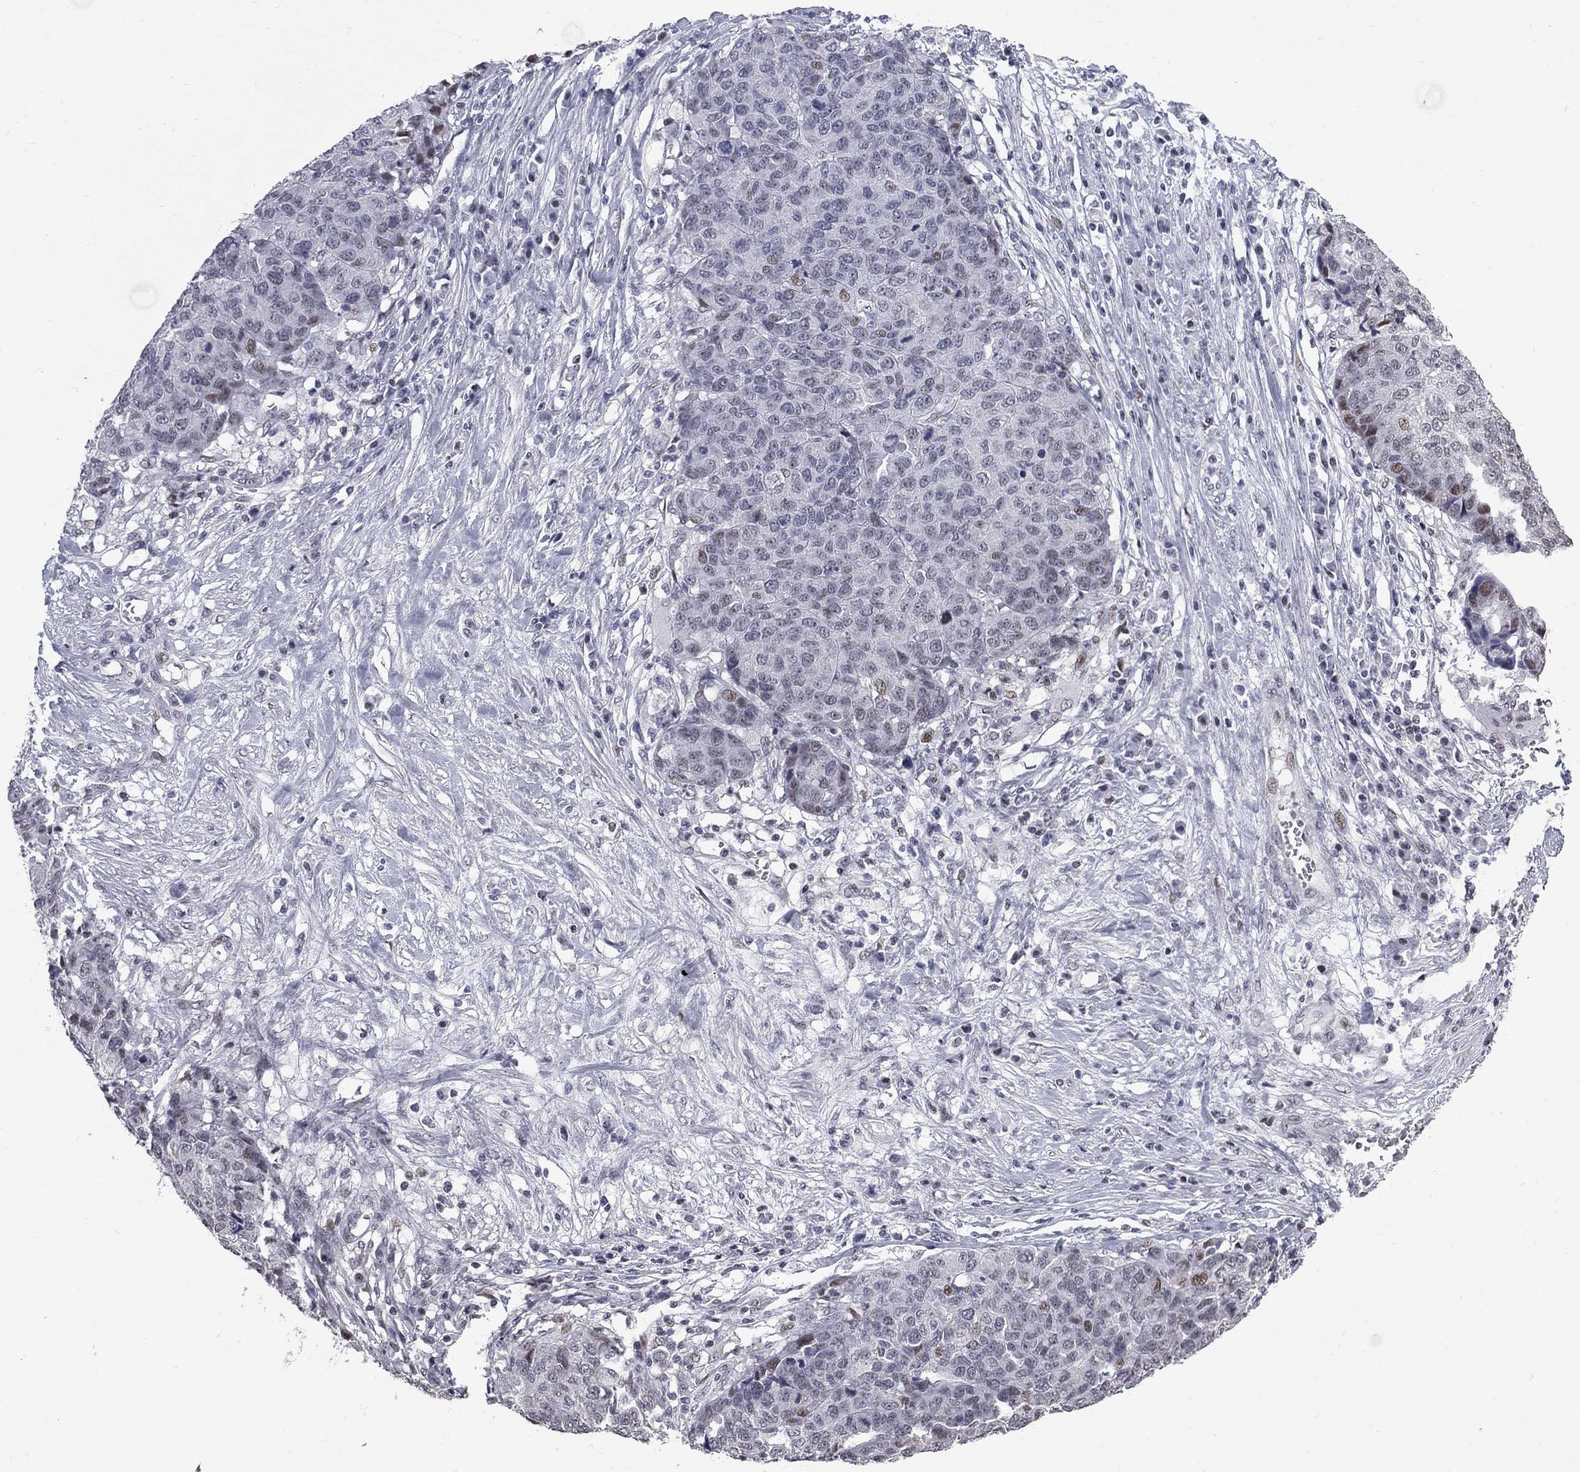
{"staining": {"intensity": "moderate", "quantity": "<25%", "location": "nuclear"}, "tissue": "ovarian cancer", "cell_type": "Tumor cells", "image_type": "cancer", "snomed": [{"axis": "morphology", "description": "Cystadenocarcinoma, serous, NOS"}, {"axis": "topography", "description": "Ovary"}], "caption": "Serous cystadenocarcinoma (ovarian) was stained to show a protein in brown. There is low levels of moderate nuclear positivity in approximately <25% of tumor cells.", "gene": "ZNF154", "patient": {"sex": "female", "age": 87}}